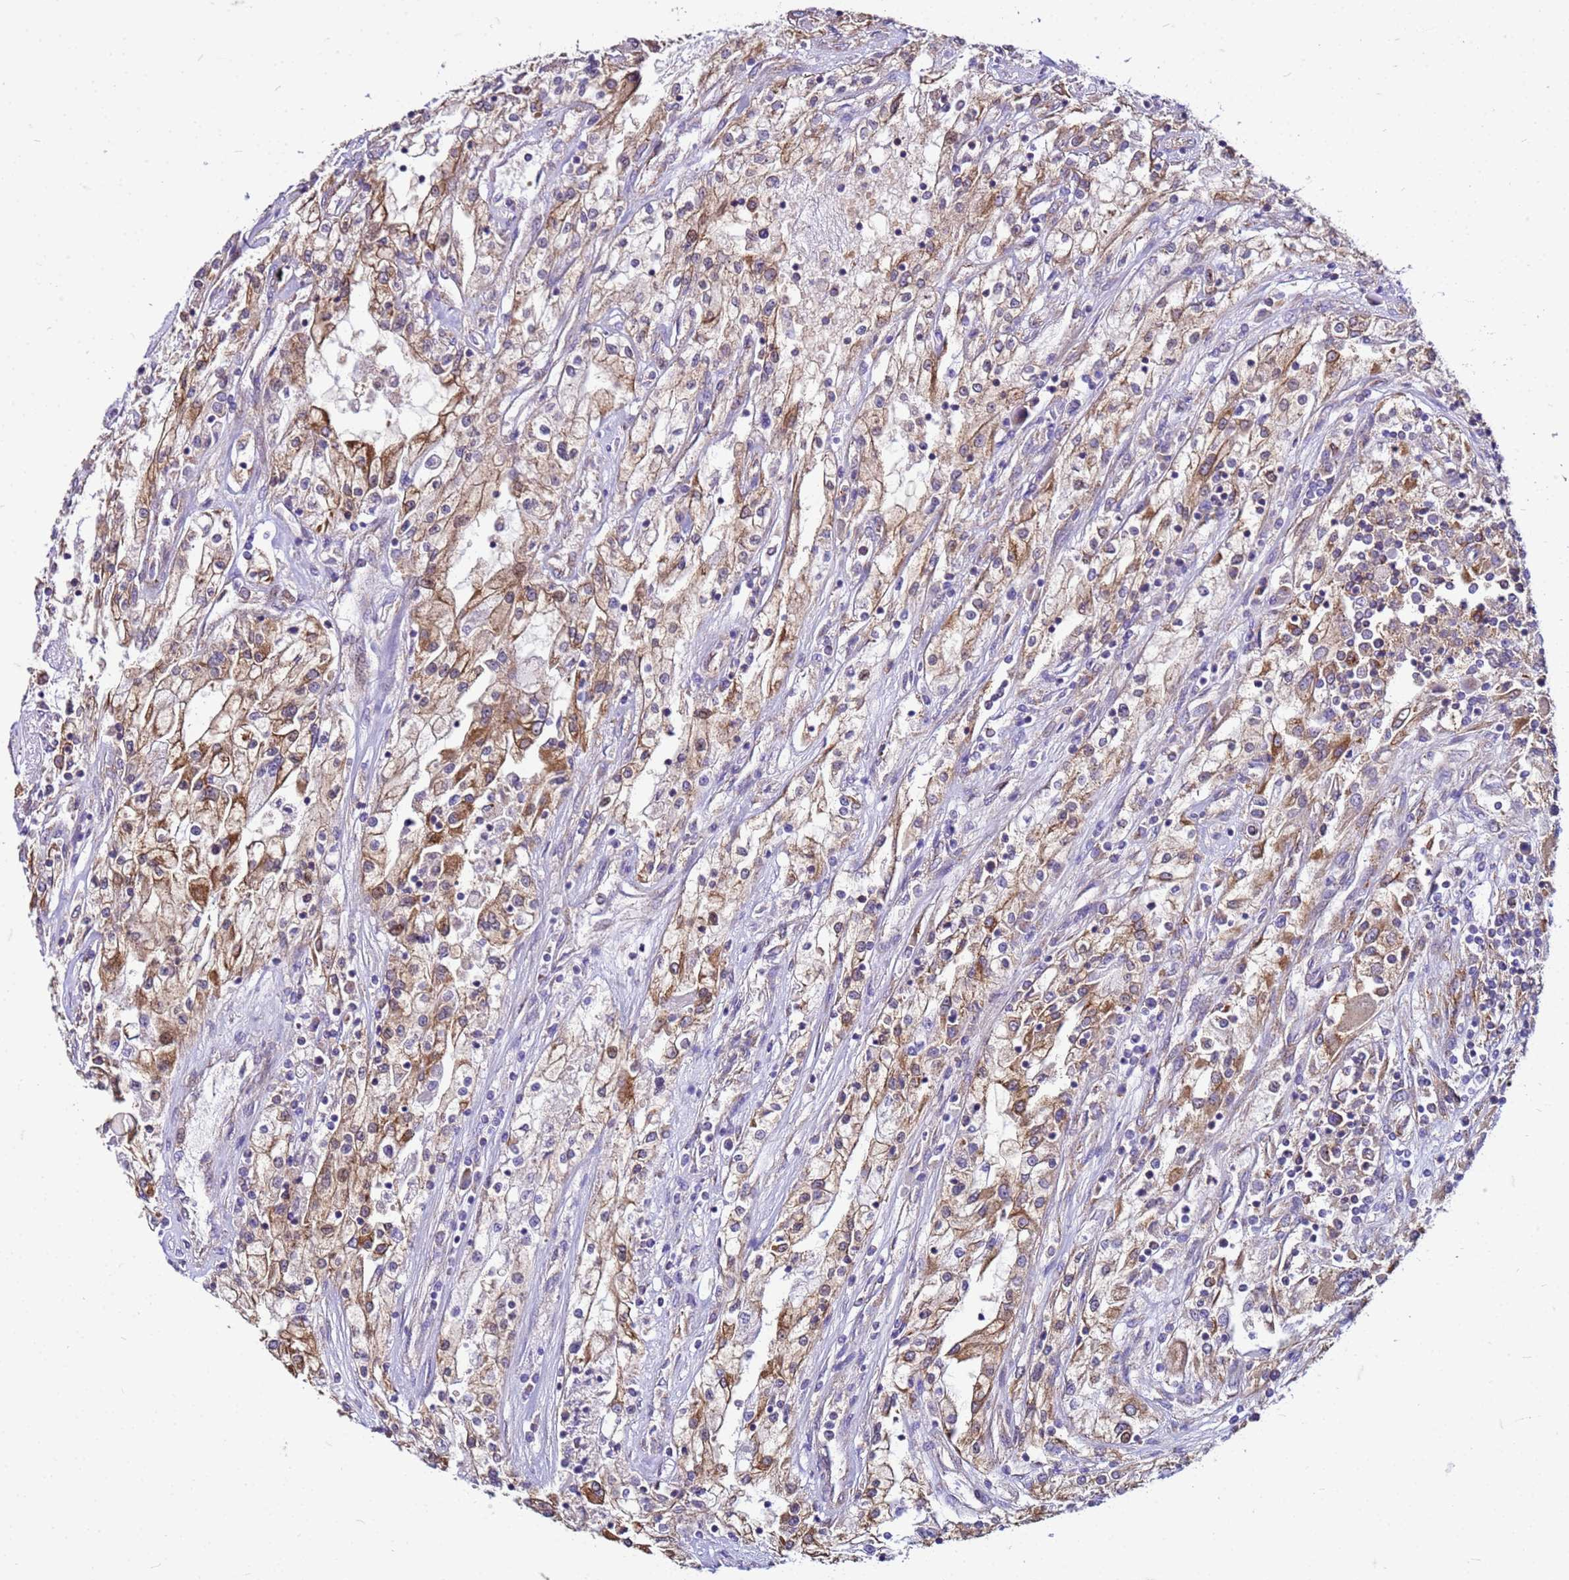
{"staining": {"intensity": "moderate", "quantity": ">75%", "location": "cytoplasmic/membranous"}, "tissue": "renal cancer", "cell_type": "Tumor cells", "image_type": "cancer", "snomed": [{"axis": "morphology", "description": "Adenocarcinoma, NOS"}, {"axis": "topography", "description": "Kidney"}], "caption": "Brown immunohistochemical staining in renal cancer (adenocarcinoma) displays moderate cytoplasmic/membranous positivity in approximately >75% of tumor cells.", "gene": "PKD1", "patient": {"sex": "female", "age": 52}}